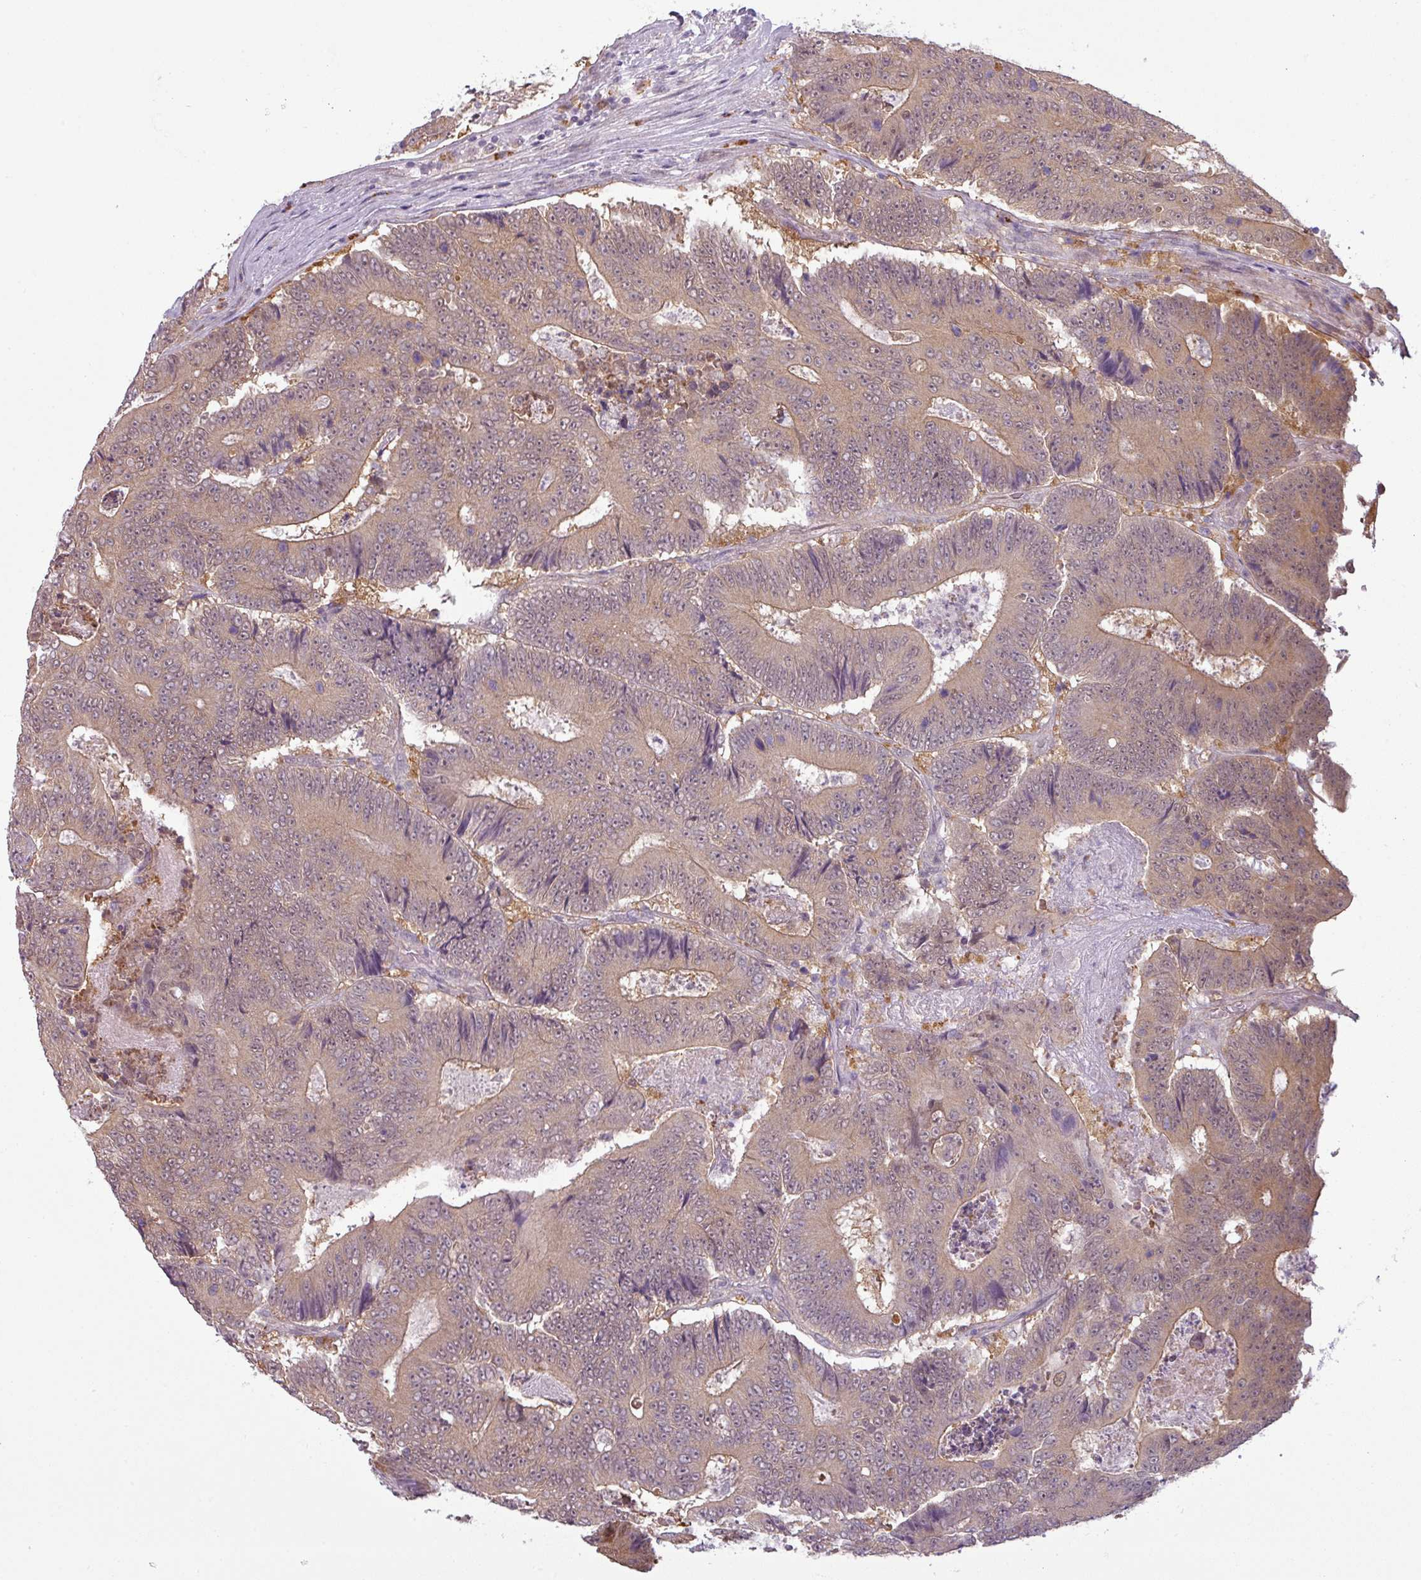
{"staining": {"intensity": "moderate", "quantity": ">75%", "location": "cytoplasmic/membranous"}, "tissue": "colorectal cancer", "cell_type": "Tumor cells", "image_type": "cancer", "snomed": [{"axis": "morphology", "description": "Adenocarcinoma, NOS"}, {"axis": "topography", "description": "Colon"}], "caption": "Immunohistochemical staining of human adenocarcinoma (colorectal) displays medium levels of moderate cytoplasmic/membranous protein expression in approximately >75% of tumor cells.", "gene": "CCDC144A", "patient": {"sex": "male", "age": 83}}